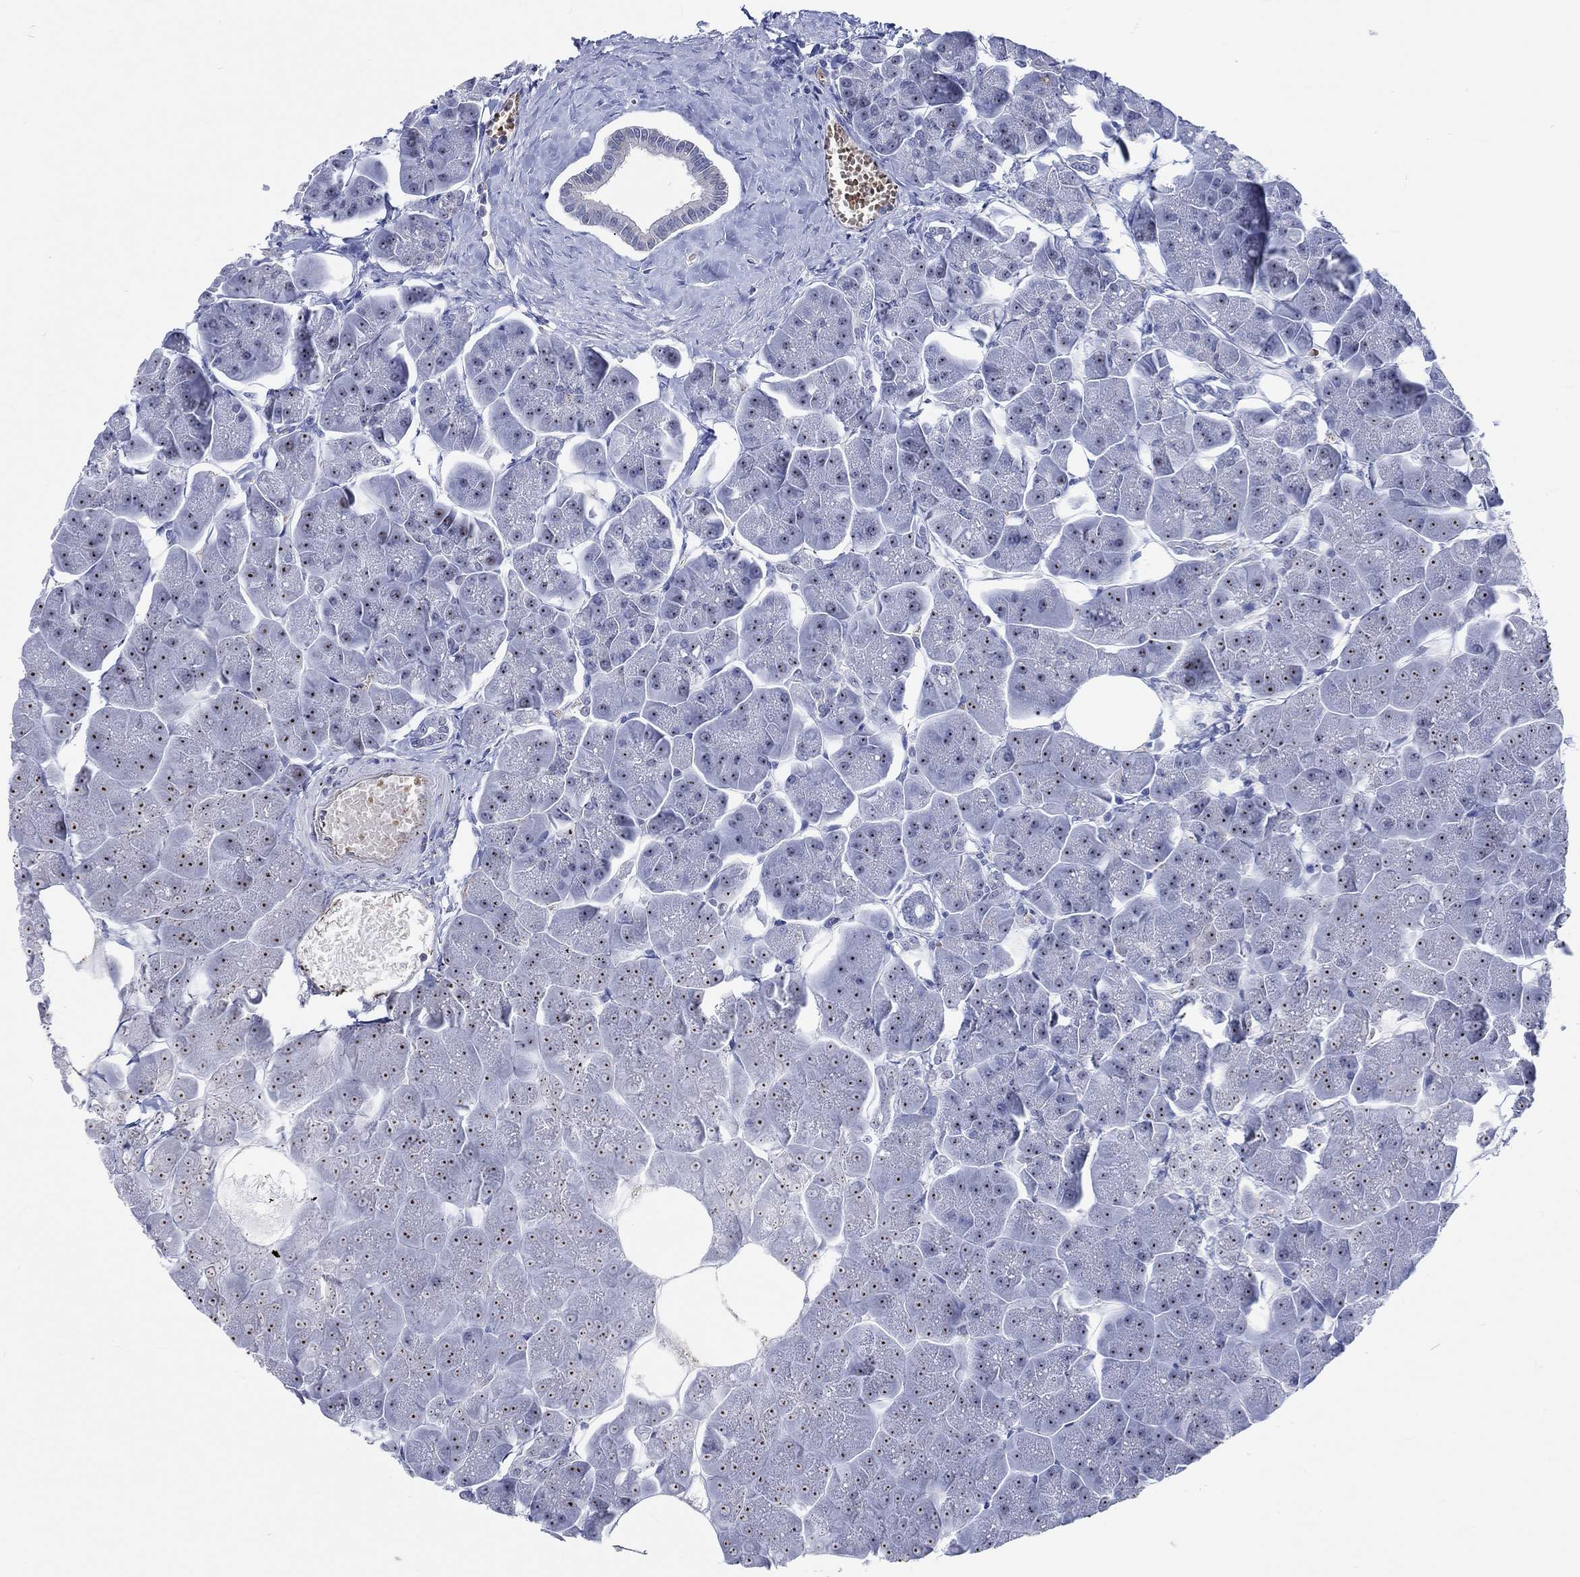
{"staining": {"intensity": "moderate", "quantity": "25%-75%", "location": "nuclear"}, "tissue": "pancreas", "cell_type": "Exocrine glandular cells", "image_type": "normal", "snomed": [{"axis": "morphology", "description": "Normal tissue, NOS"}, {"axis": "topography", "description": "Adipose tissue"}, {"axis": "topography", "description": "Pancreas"}, {"axis": "topography", "description": "Peripheral nerve tissue"}], "caption": "Human pancreas stained with a brown dye displays moderate nuclear positive staining in approximately 25%-75% of exocrine glandular cells.", "gene": "ZNF446", "patient": {"sex": "female", "age": 58}}